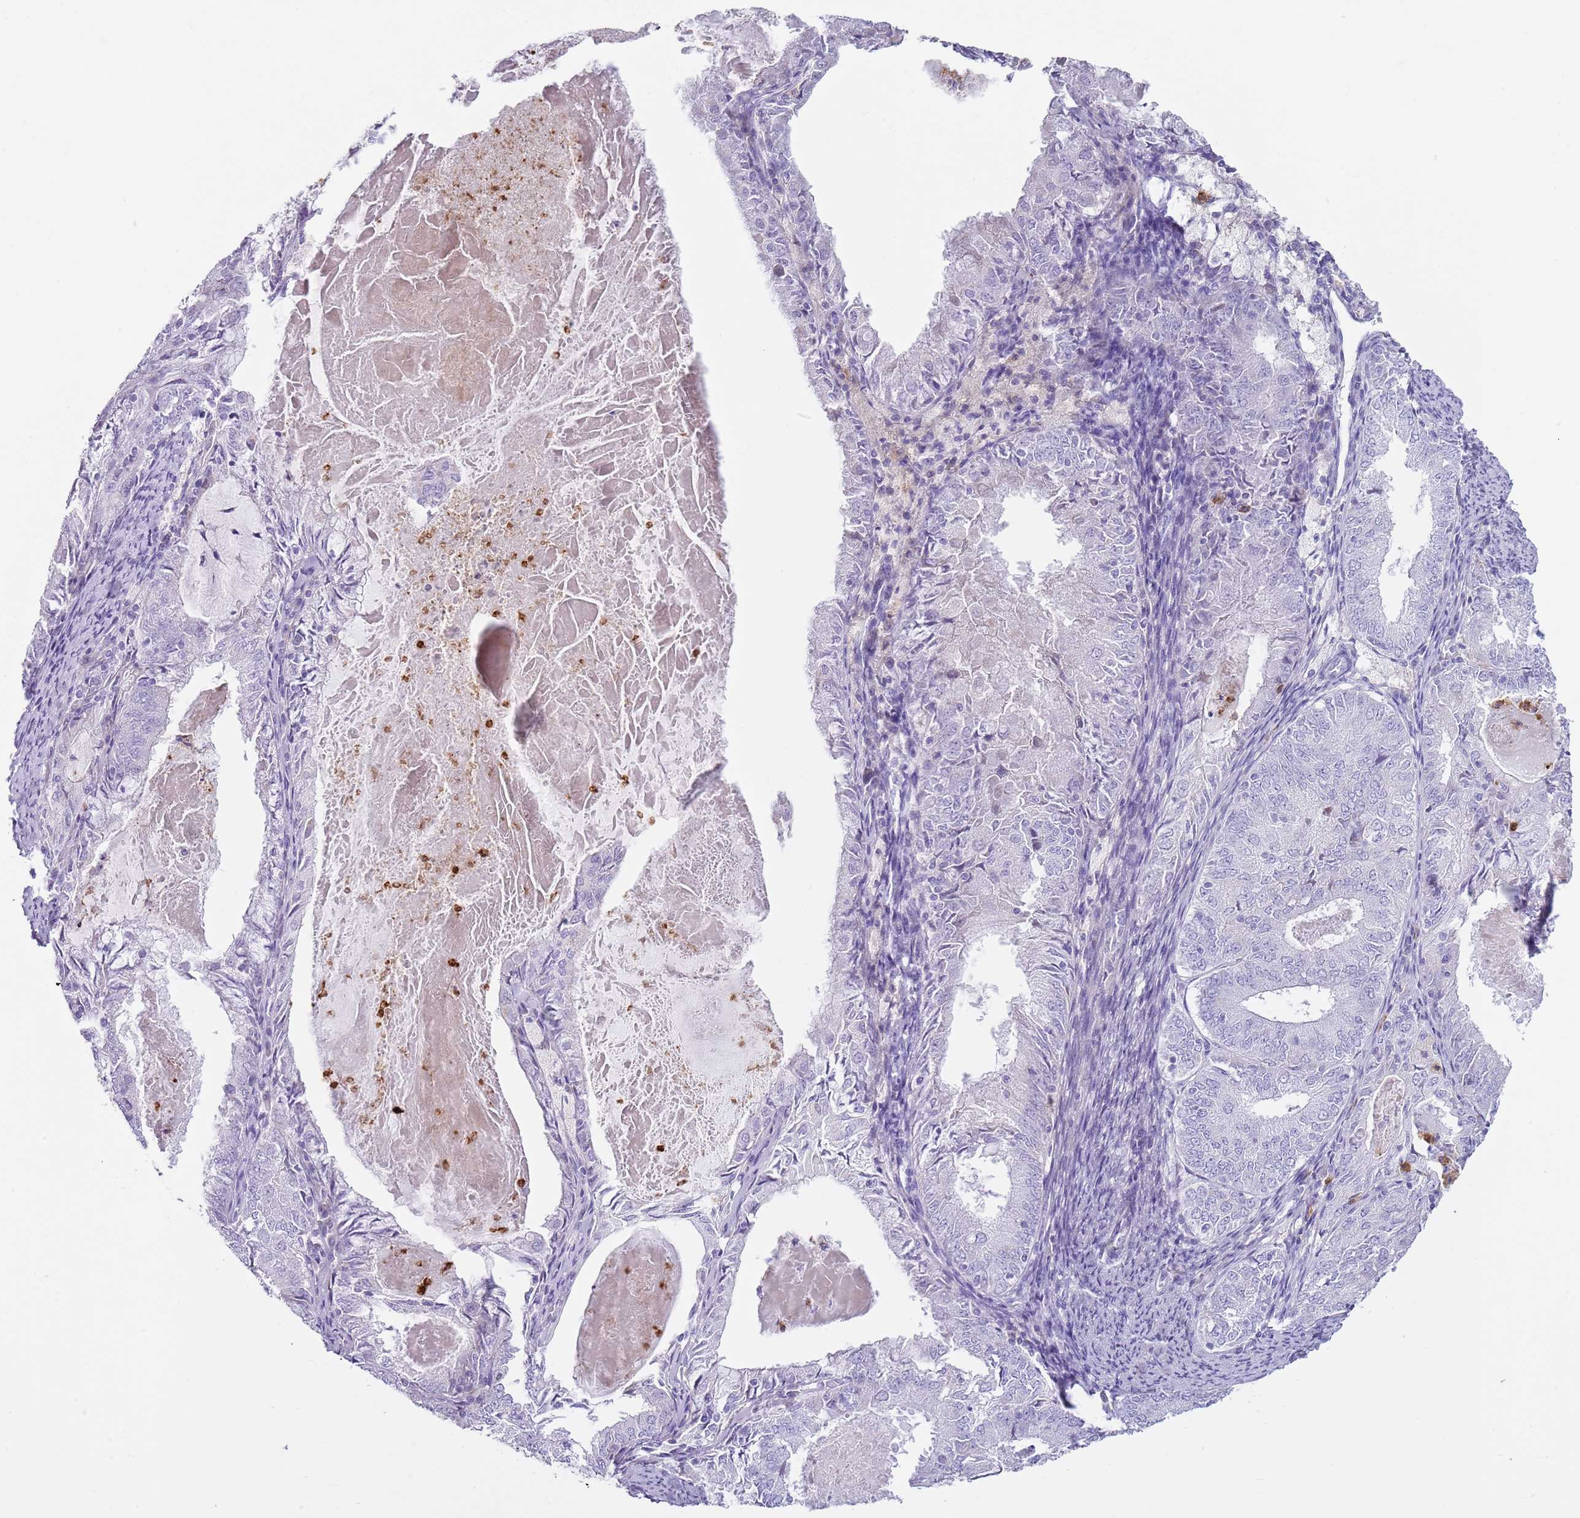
{"staining": {"intensity": "negative", "quantity": "none", "location": "none"}, "tissue": "endometrial cancer", "cell_type": "Tumor cells", "image_type": "cancer", "snomed": [{"axis": "morphology", "description": "Adenocarcinoma, NOS"}, {"axis": "topography", "description": "Endometrium"}], "caption": "Tumor cells are negative for protein expression in human endometrial cancer.", "gene": "CD177", "patient": {"sex": "female", "age": 57}}